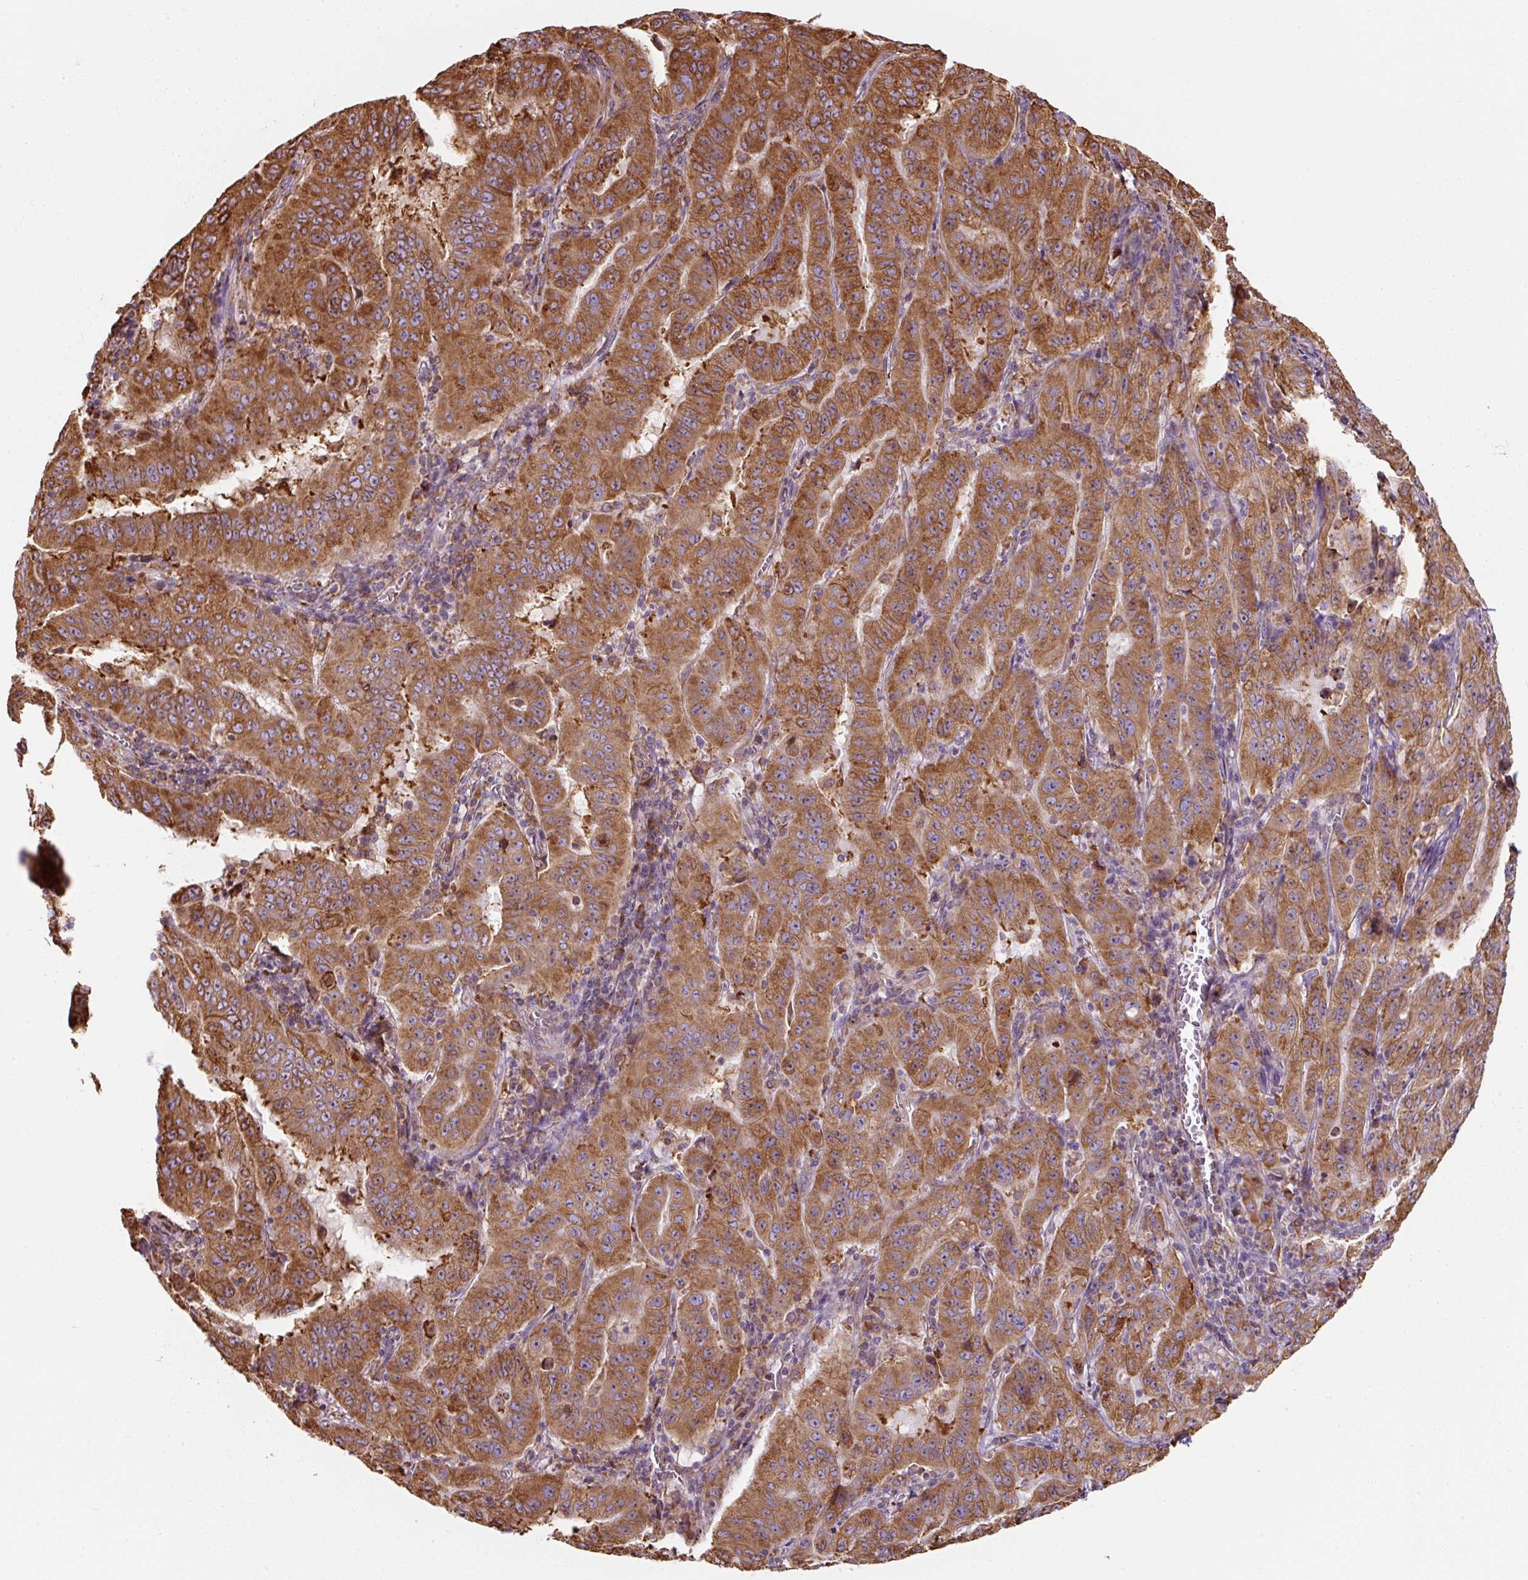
{"staining": {"intensity": "moderate", "quantity": ">75%", "location": "cytoplasmic/membranous"}, "tissue": "pancreatic cancer", "cell_type": "Tumor cells", "image_type": "cancer", "snomed": [{"axis": "morphology", "description": "Adenocarcinoma, NOS"}, {"axis": "topography", "description": "Pancreas"}], "caption": "The image demonstrates a brown stain indicating the presence of a protein in the cytoplasmic/membranous of tumor cells in adenocarcinoma (pancreatic). Using DAB (brown) and hematoxylin (blue) stains, captured at high magnification using brightfield microscopy.", "gene": "PRKCSH", "patient": {"sex": "male", "age": 63}}